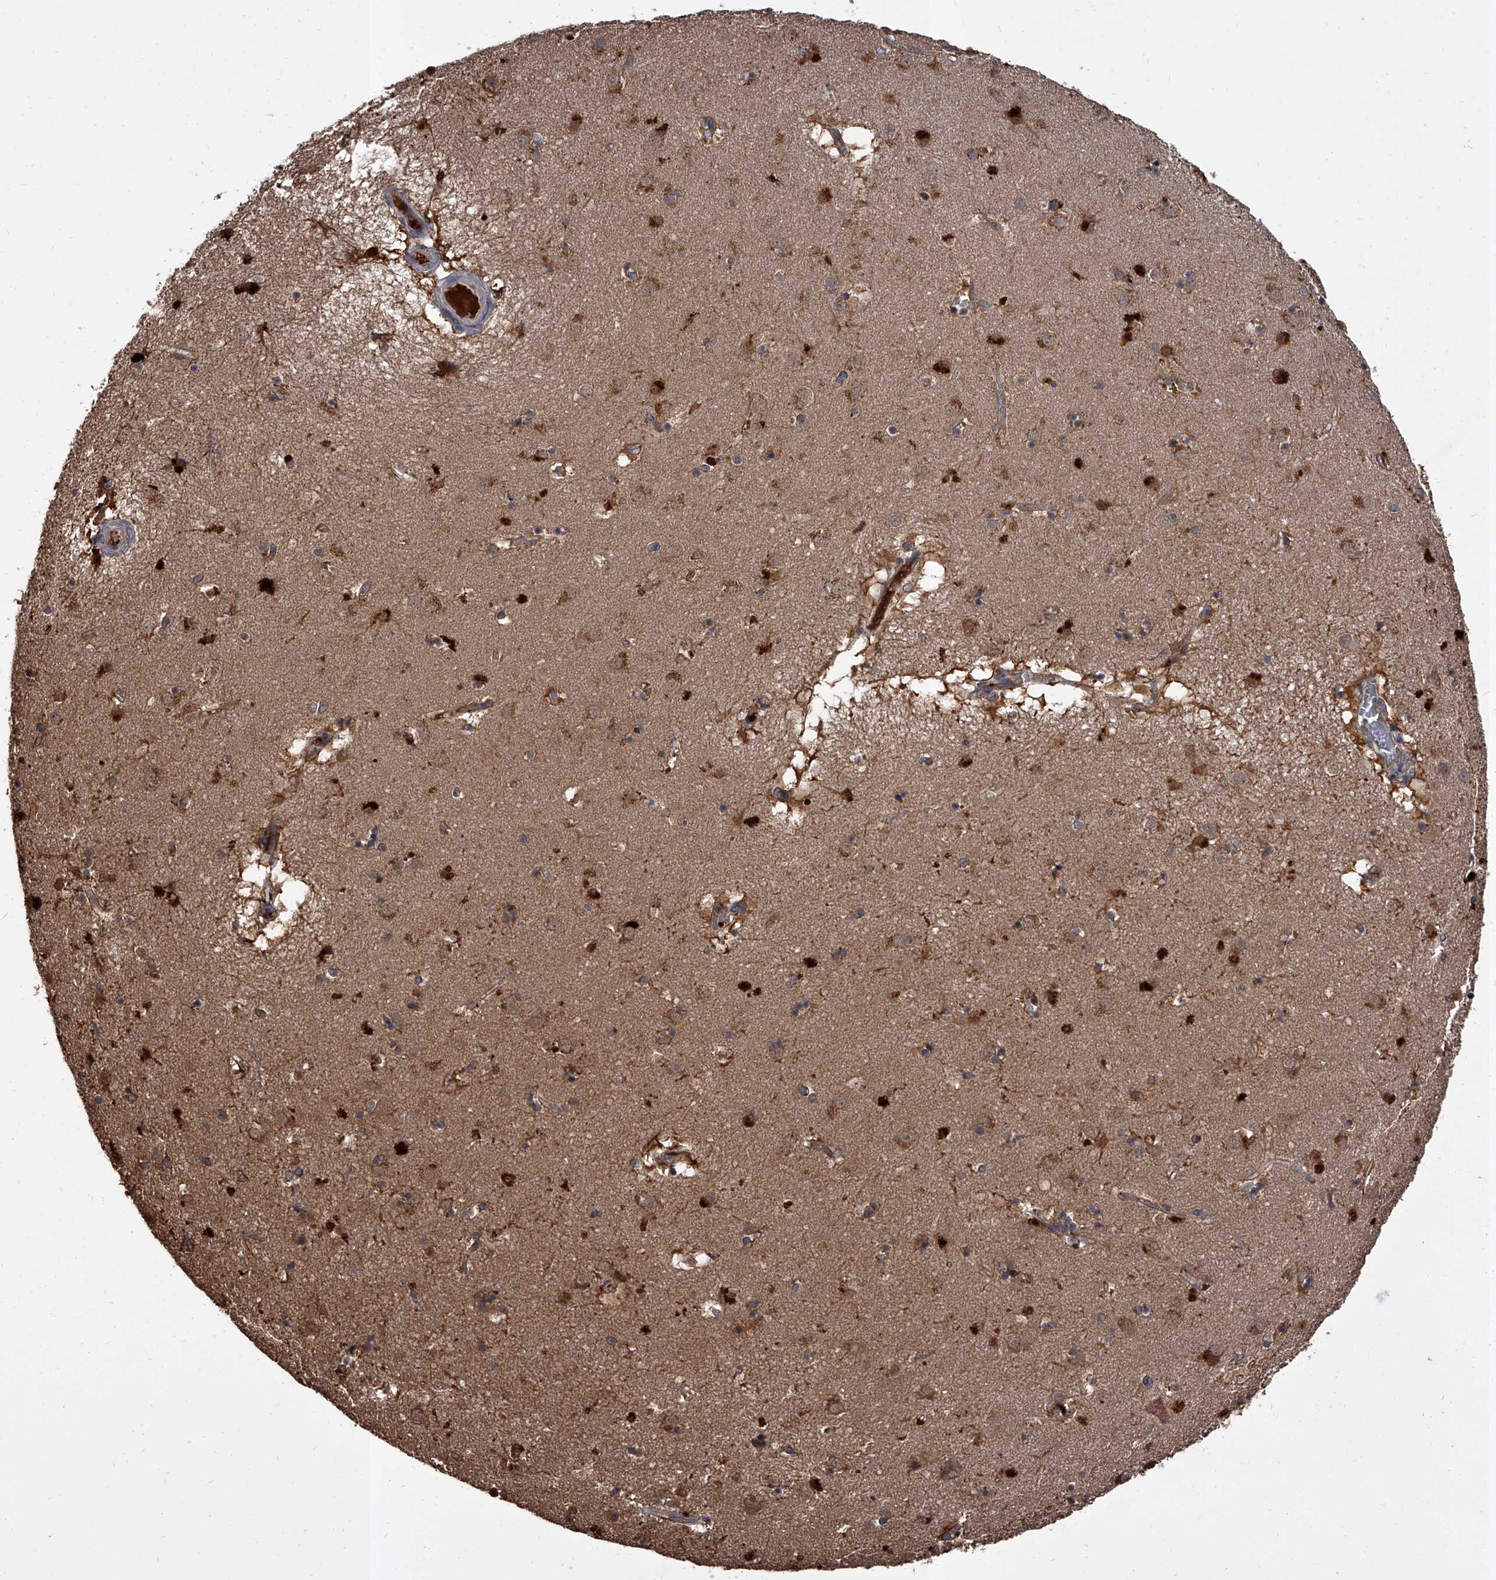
{"staining": {"intensity": "moderate", "quantity": ">75%", "location": "cytoplasmic/membranous"}, "tissue": "caudate", "cell_type": "Glial cells", "image_type": "normal", "snomed": [{"axis": "morphology", "description": "Normal tissue, NOS"}, {"axis": "topography", "description": "Lateral ventricle wall"}], "caption": "Immunohistochemistry (DAB (3,3'-diaminobenzidine)) staining of normal human caudate displays moderate cytoplasmic/membranous protein staining in about >75% of glial cells. (brown staining indicates protein expression, while blue staining denotes nuclei).", "gene": "SLC18B1", "patient": {"sex": "male", "age": 70}}